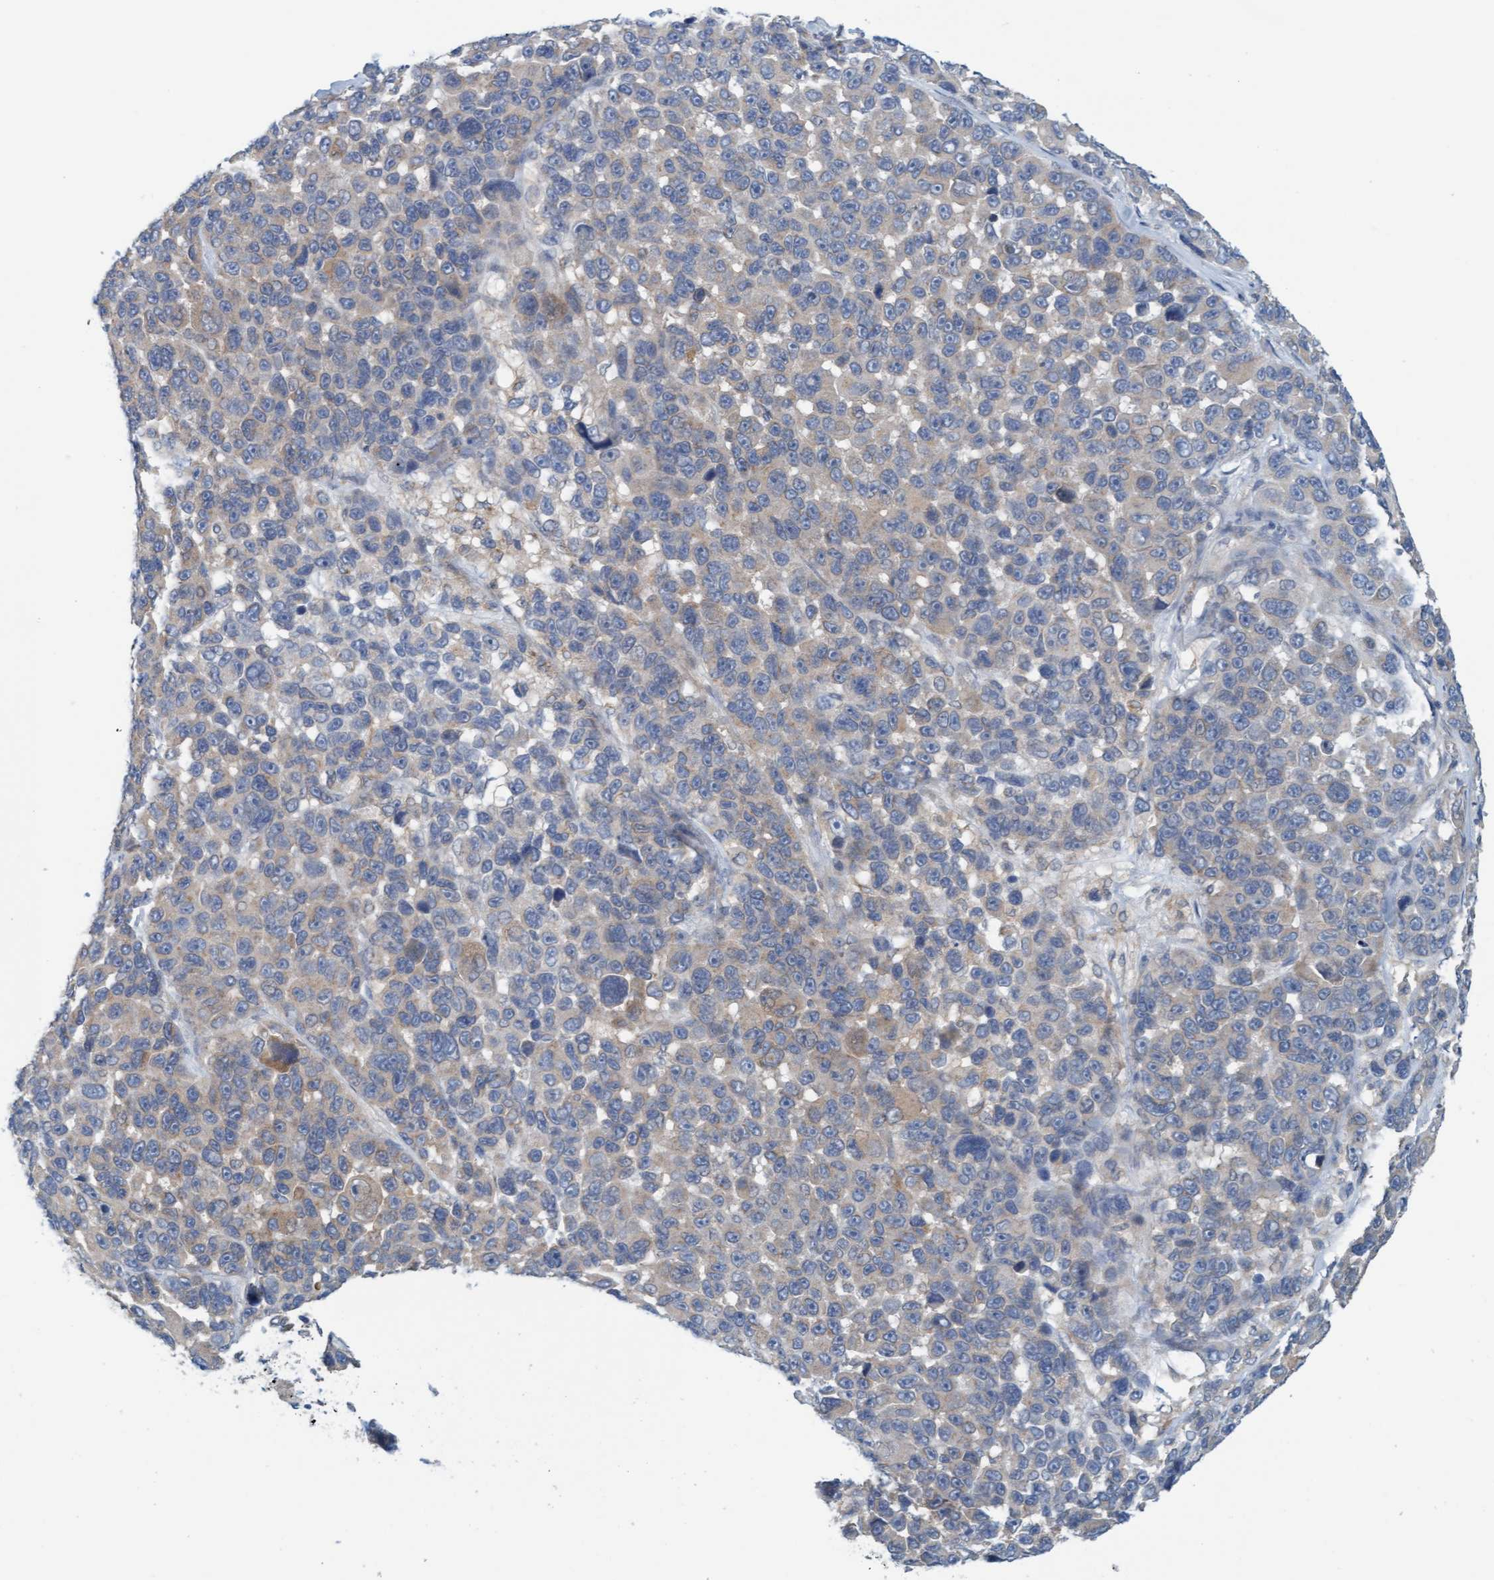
{"staining": {"intensity": "weak", "quantity": "<25%", "location": "cytoplasmic/membranous"}, "tissue": "melanoma", "cell_type": "Tumor cells", "image_type": "cancer", "snomed": [{"axis": "morphology", "description": "Malignant melanoma, NOS"}, {"axis": "topography", "description": "Skin"}], "caption": "High power microscopy image of an immunohistochemistry (IHC) micrograph of malignant melanoma, revealing no significant expression in tumor cells.", "gene": "UBAP1", "patient": {"sex": "male", "age": 53}}